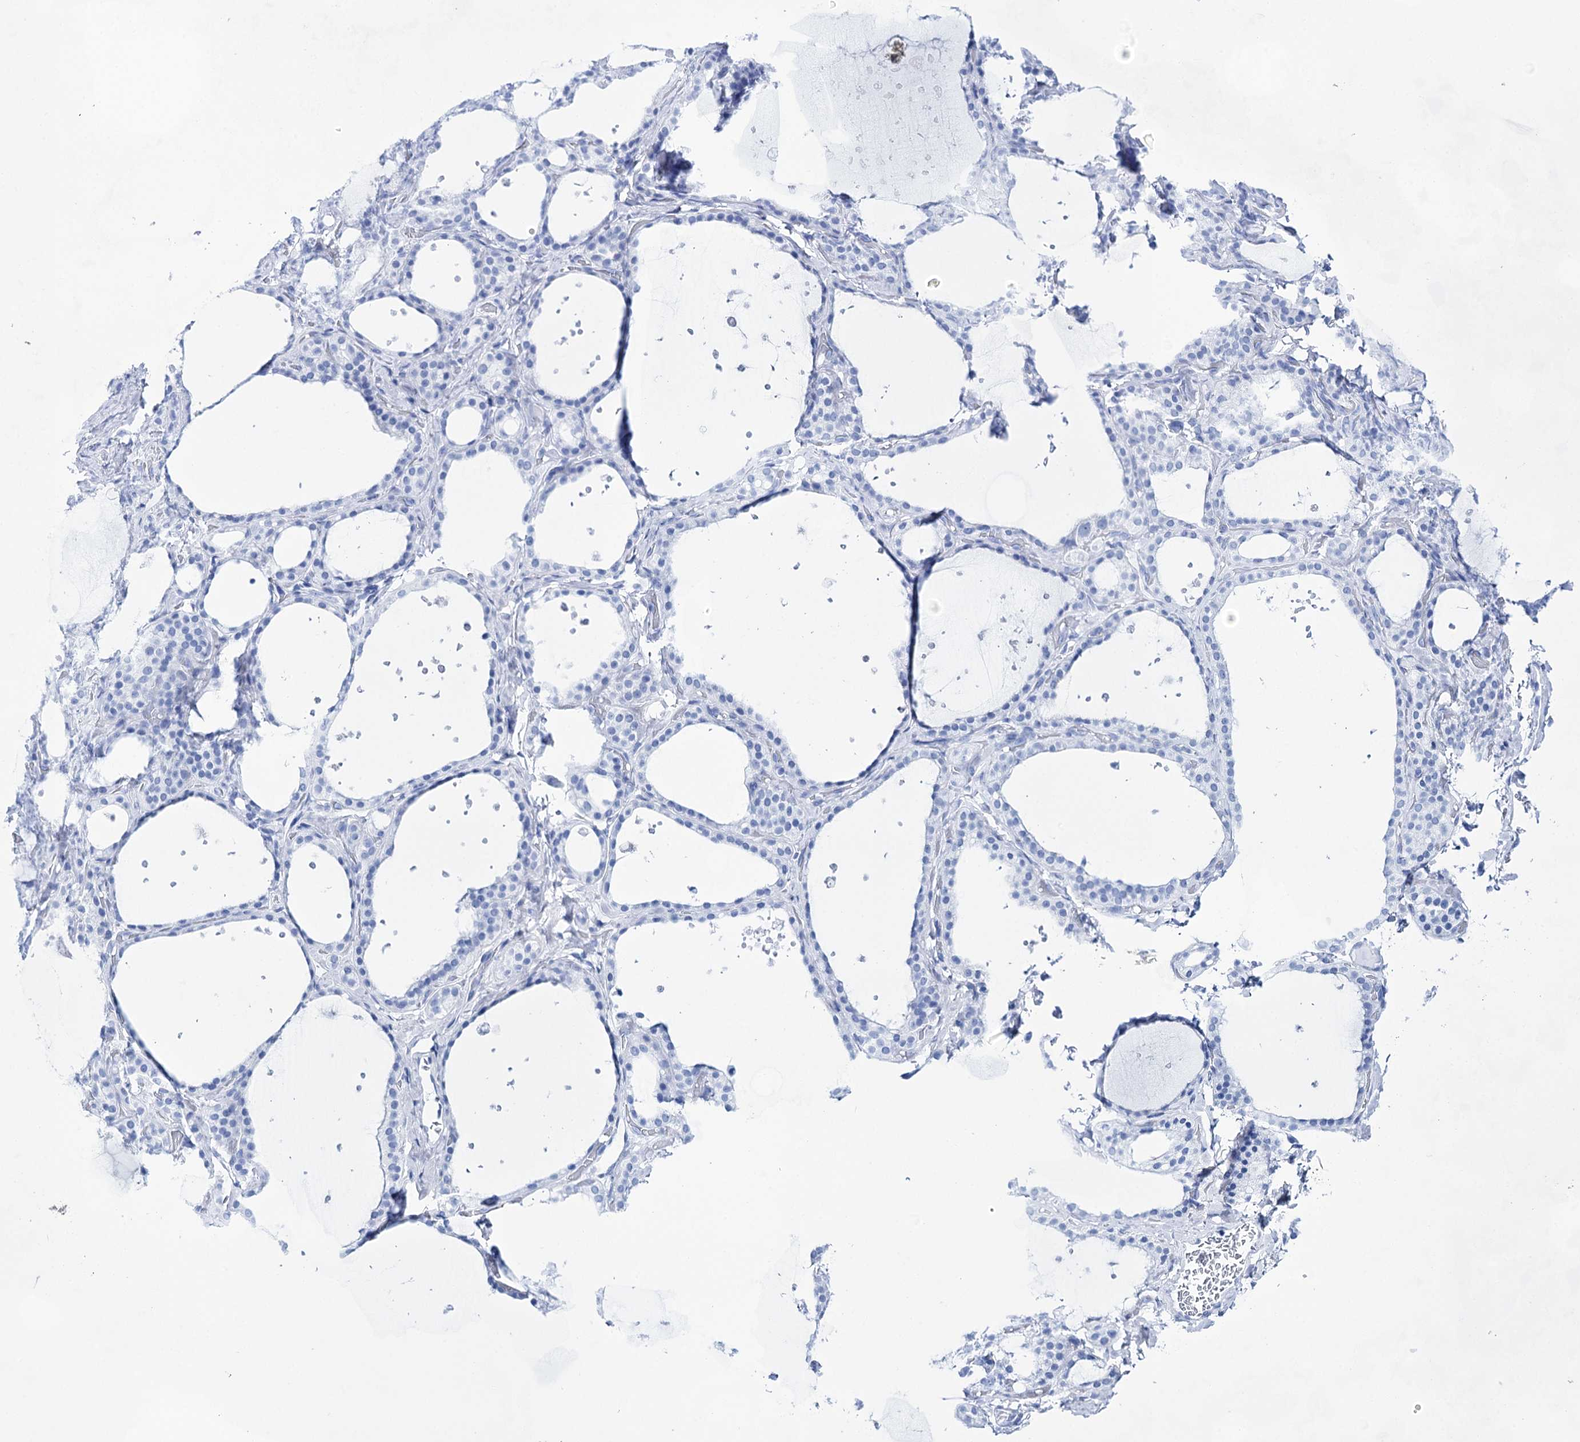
{"staining": {"intensity": "negative", "quantity": "none", "location": "none"}, "tissue": "thyroid gland", "cell_type": "Glandular cells", "image_type": "normal", "snomed": [{"axis": "morphology", "description": "Normal tissue, NOS"}, {"axis": "topography", "description": "Thyroid gland"}], "caption": "This is an immunohistochemistry (IHC) histopathology image of benign human thyroid gland. There is no staining in glandular cells.", "gene": "LALBA", "patient": {"sex": "female", "age": 44}}